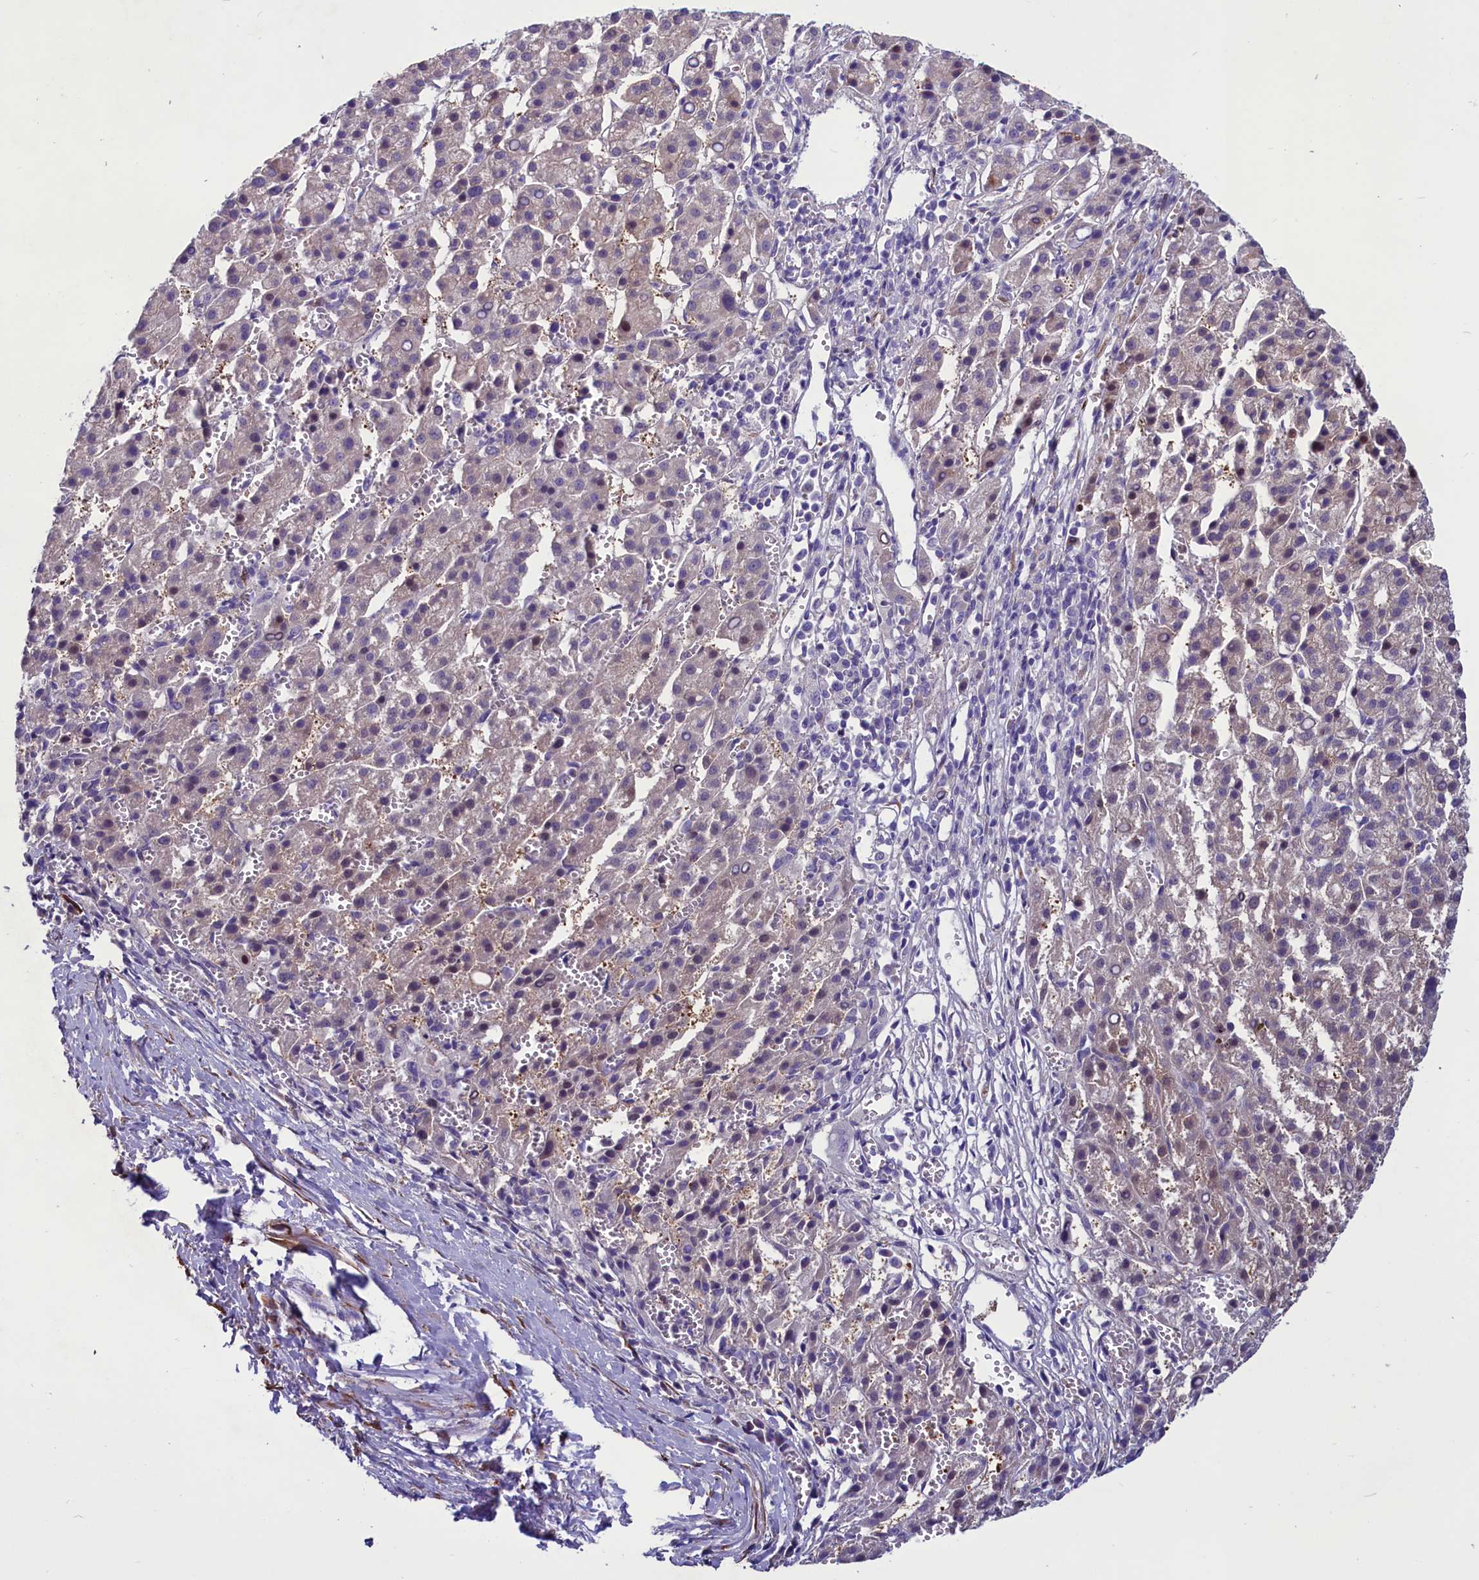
{"staining": {"intensity": "weak", "quantity": "25%-75%", "location": "cytoplasmic/membranous"}, "tissue": "liver cancer", "cell_type": "Tumor cells", "image_type": "cancer", "snomed": [{"axis": "morphology", "description": "Carcinoma, Hepatocellular, NOS"}, {"axis": "topography", "description": "Liver"}], "caption": "About 25%-75% of tumor cells in liver hepatocellular carcinoma reveal weak cytoplasmic/membranous protein staining as visualized by brown immunohistochemical staining.", "gene": "MIEF2", "patient": {"sex": "female", "age": 58}}